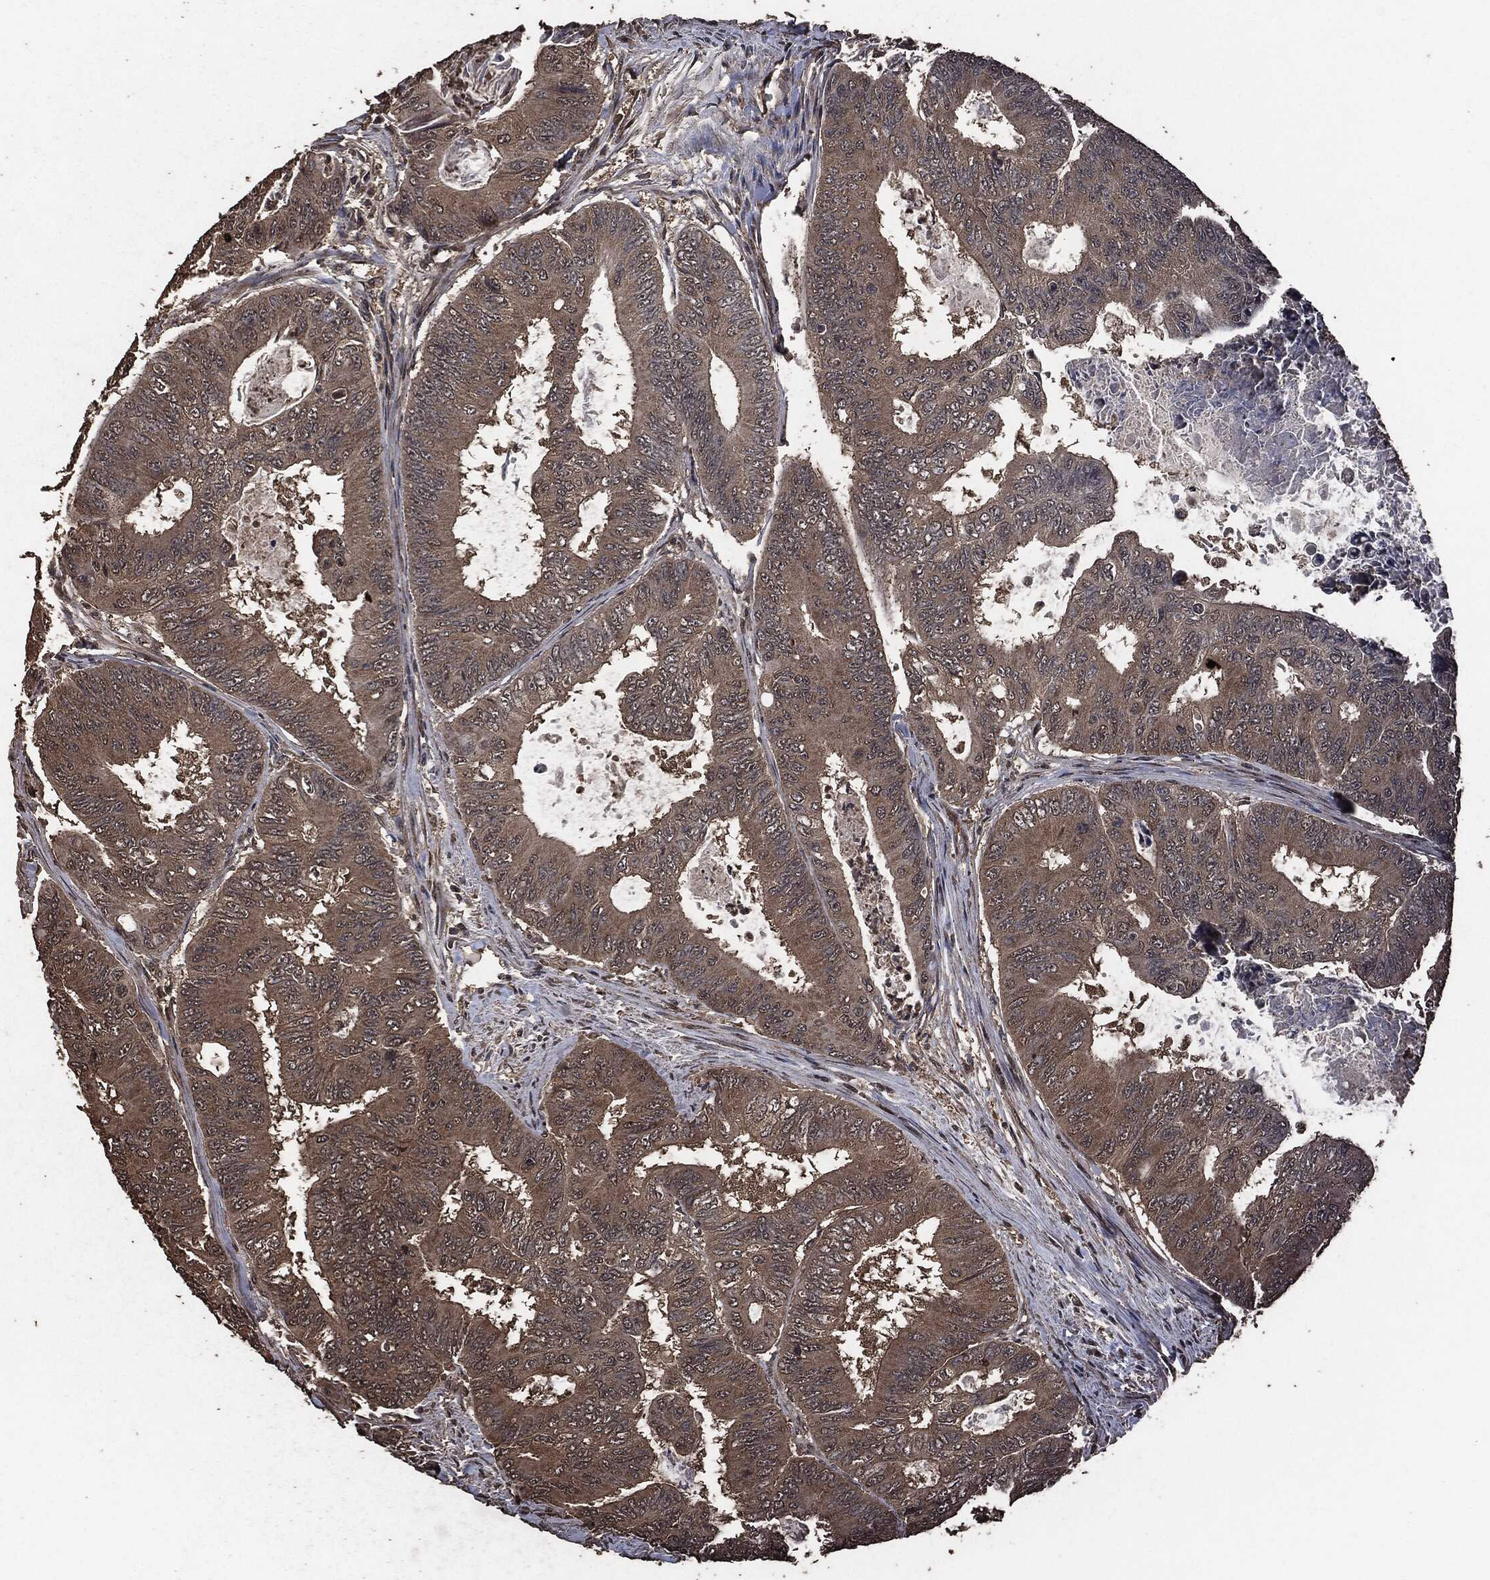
{"staining": {"intensity": "weak", "quantity": ">75%", "location": "cytoplasmic/membranous"}, "tissue": "colorectal cancer", "cell_type": "Tumor cells", "image_type": "cancer", "snomed": [{"axis": "morphology", "description": "Adenocarcinoma, NOS"}, {"axis": "topography", "description": "Colon"}], "caption": "Protein analysis of colorectal cancer tissue reveals weak cytoplasmic/membranous staining in approximately >75% of tumor cells.", "gene": "AKT1S1", "patient": {"sex": "female", "age": 48}}